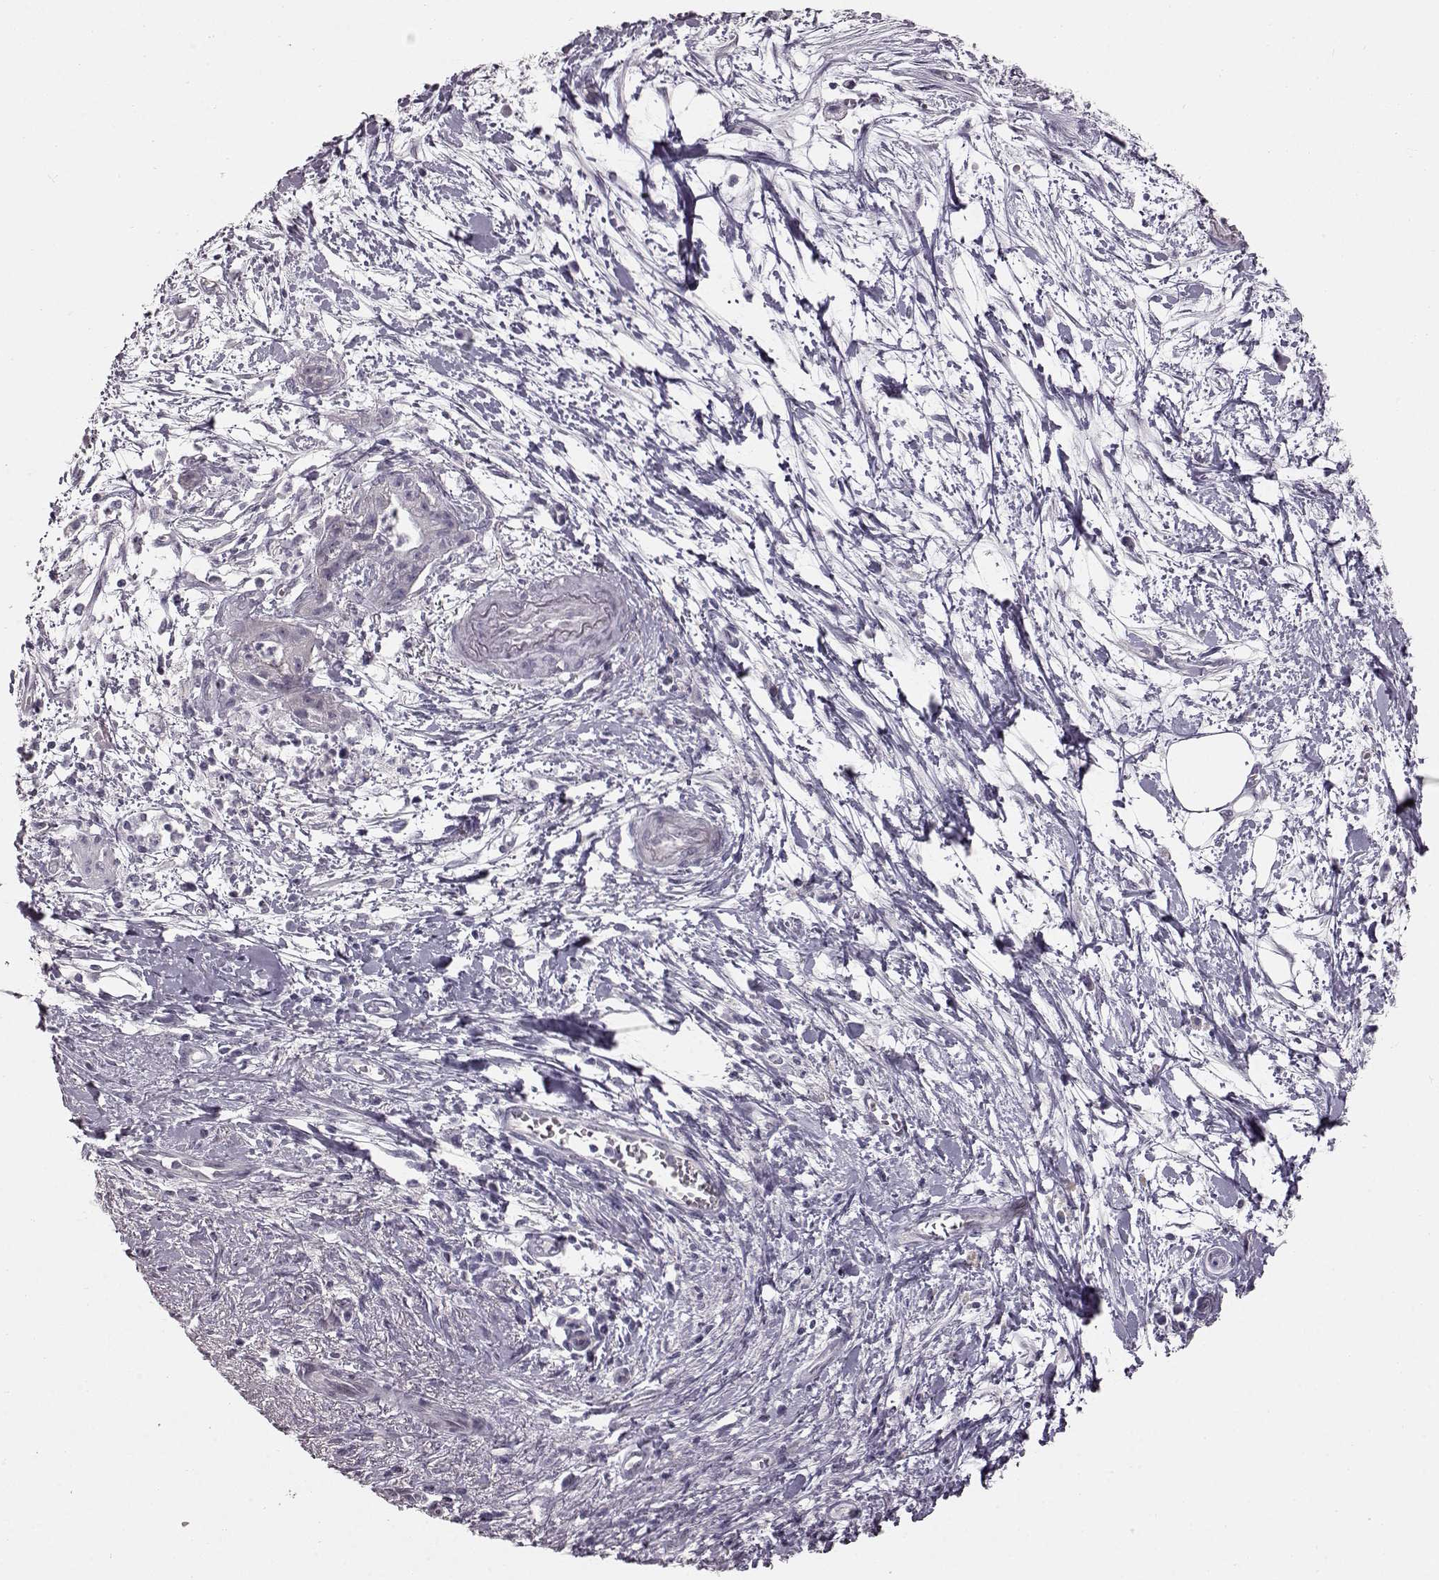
{"staining": {"intensity": "negative", "quantity": "none", "location": "none"}, "tissue": "pancreatic cancer", "cell_type": "Tumor cells", "image_type": "cancer", "snomed": [{"axis": "morphology", "description": "Normal tissue, NOS"}, {"axis": "morphology", "description": "Adenocarcinoma, NOS"}, {"axis": "topography", "description": "Lymph node"}, {"axis": "topography", "description": "Pancreas"}], "caption": "Immunohistochemistry histopathology image of human pancreatic adenocarcinoma stained for a protein (brown), which exhibits no expression in tumor cells.", "gene": "TCHHL1", "patient": {"sex": "female", "age": 58}}